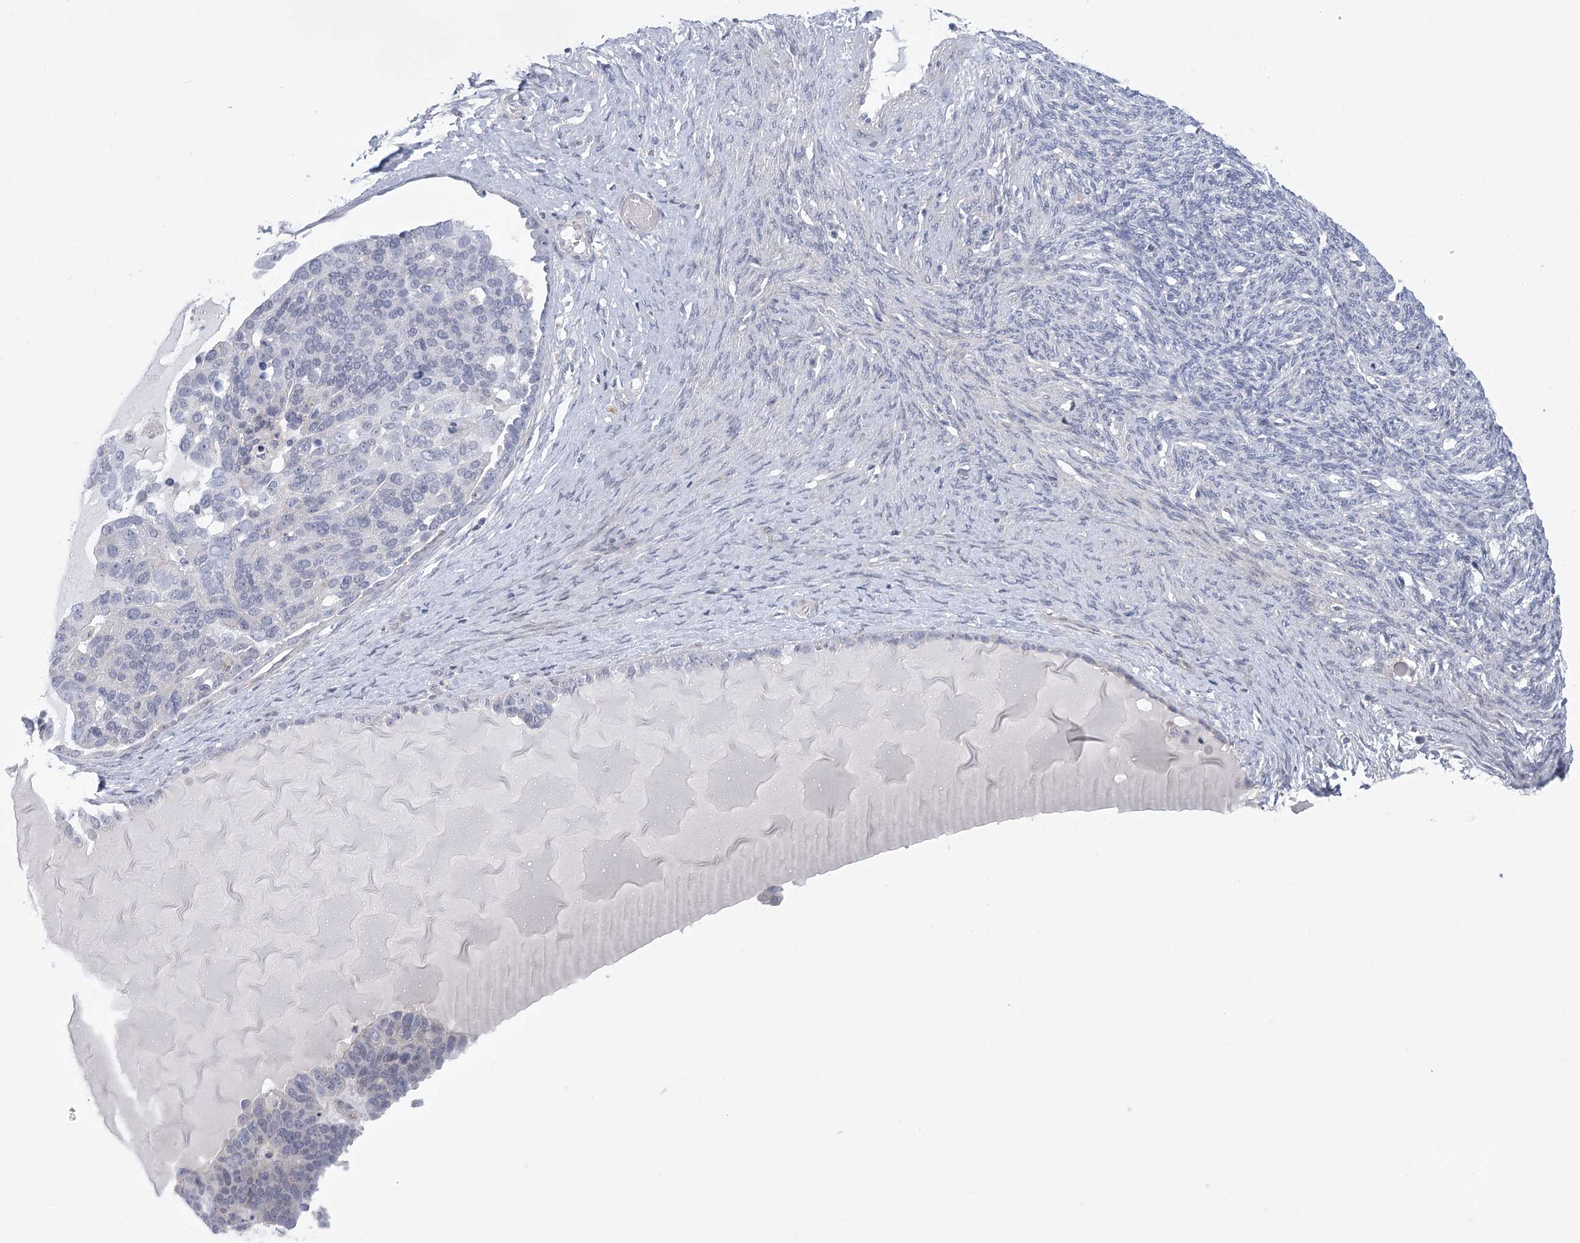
{"staining": {"intensity": "negative", "quantity": "none", "location": "none"}, "tissue": "ovarian cancer", "cell_type": "Tumor cells", "image_type": "cancer", "snomed": [{"axis": "morphology", "description": "Cystadenocarcinoma, serous, NOS"}, {"axis": "topography", "description": "Ovary"}], "caption": "Immunohistochemical staining of human ovarian cancer exhibits no significant expression in tumor cells.", "gene": "FAM76B", "patient": {"sex": "female", "age": 44}}